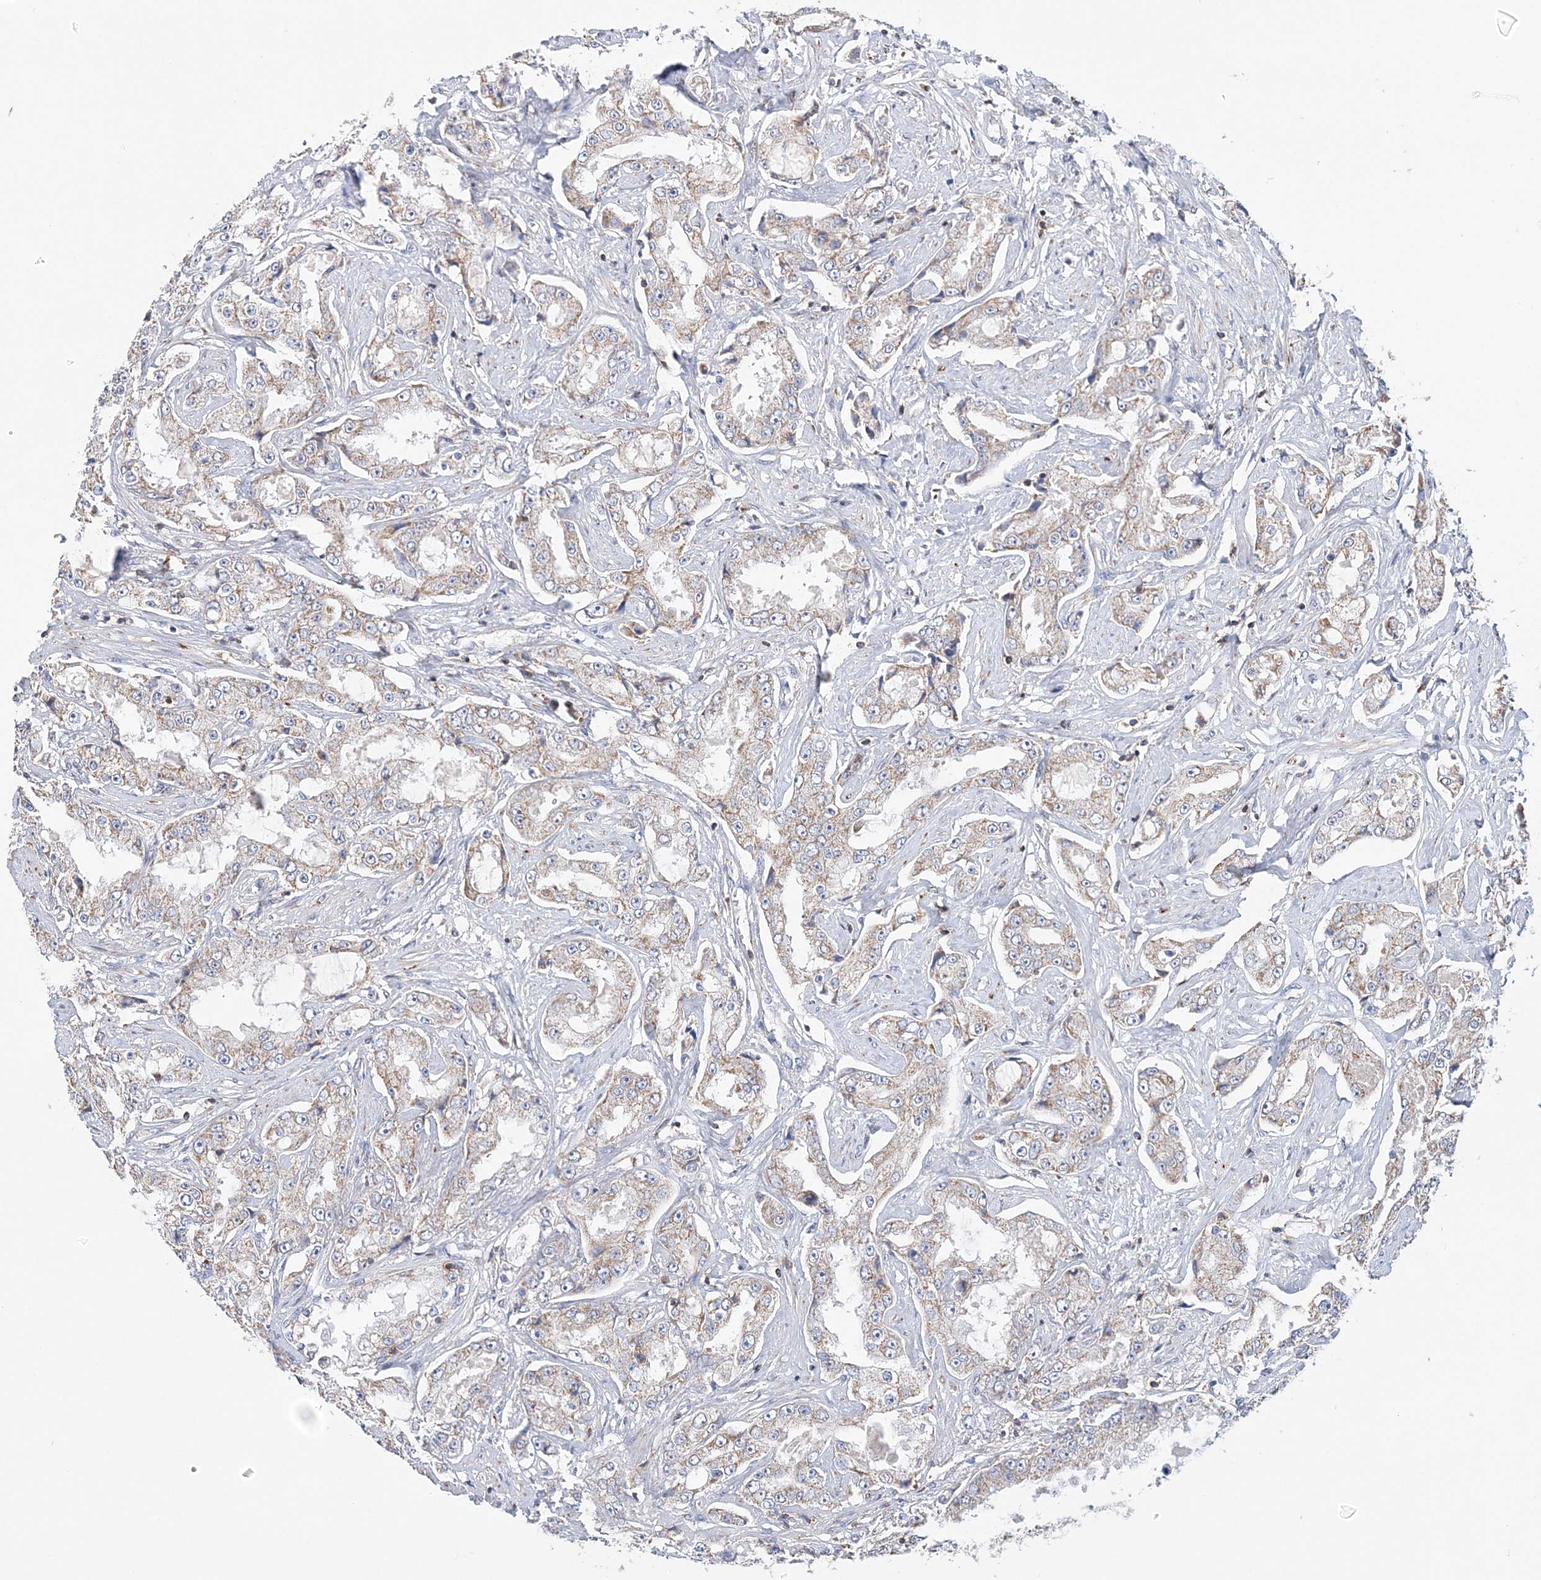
{"staining": {"intensity": "weak", "quantity": "25%-75%", "location": "cytoplasmic/membranous"}, "tissue": "prostate cancer", "cell_type": "Tumor cells", "image_type": "cancer", "snomed": [{"axis": "morphology", "description": "Adenocarcinoma, High grade"}, {"axis": "topography", "description": "Prostate"}], "caption": "Immunohistochemistry micrograph of human prostate adenocarcinoma (high-grade) stained for a protein (brown), which reveals low levels of weak cytoplasmic/membranous positivity in approximately 25%-75% of tumor cells.", "gene": "TTC32", "patient": {"sex": "male", "age": 73}}